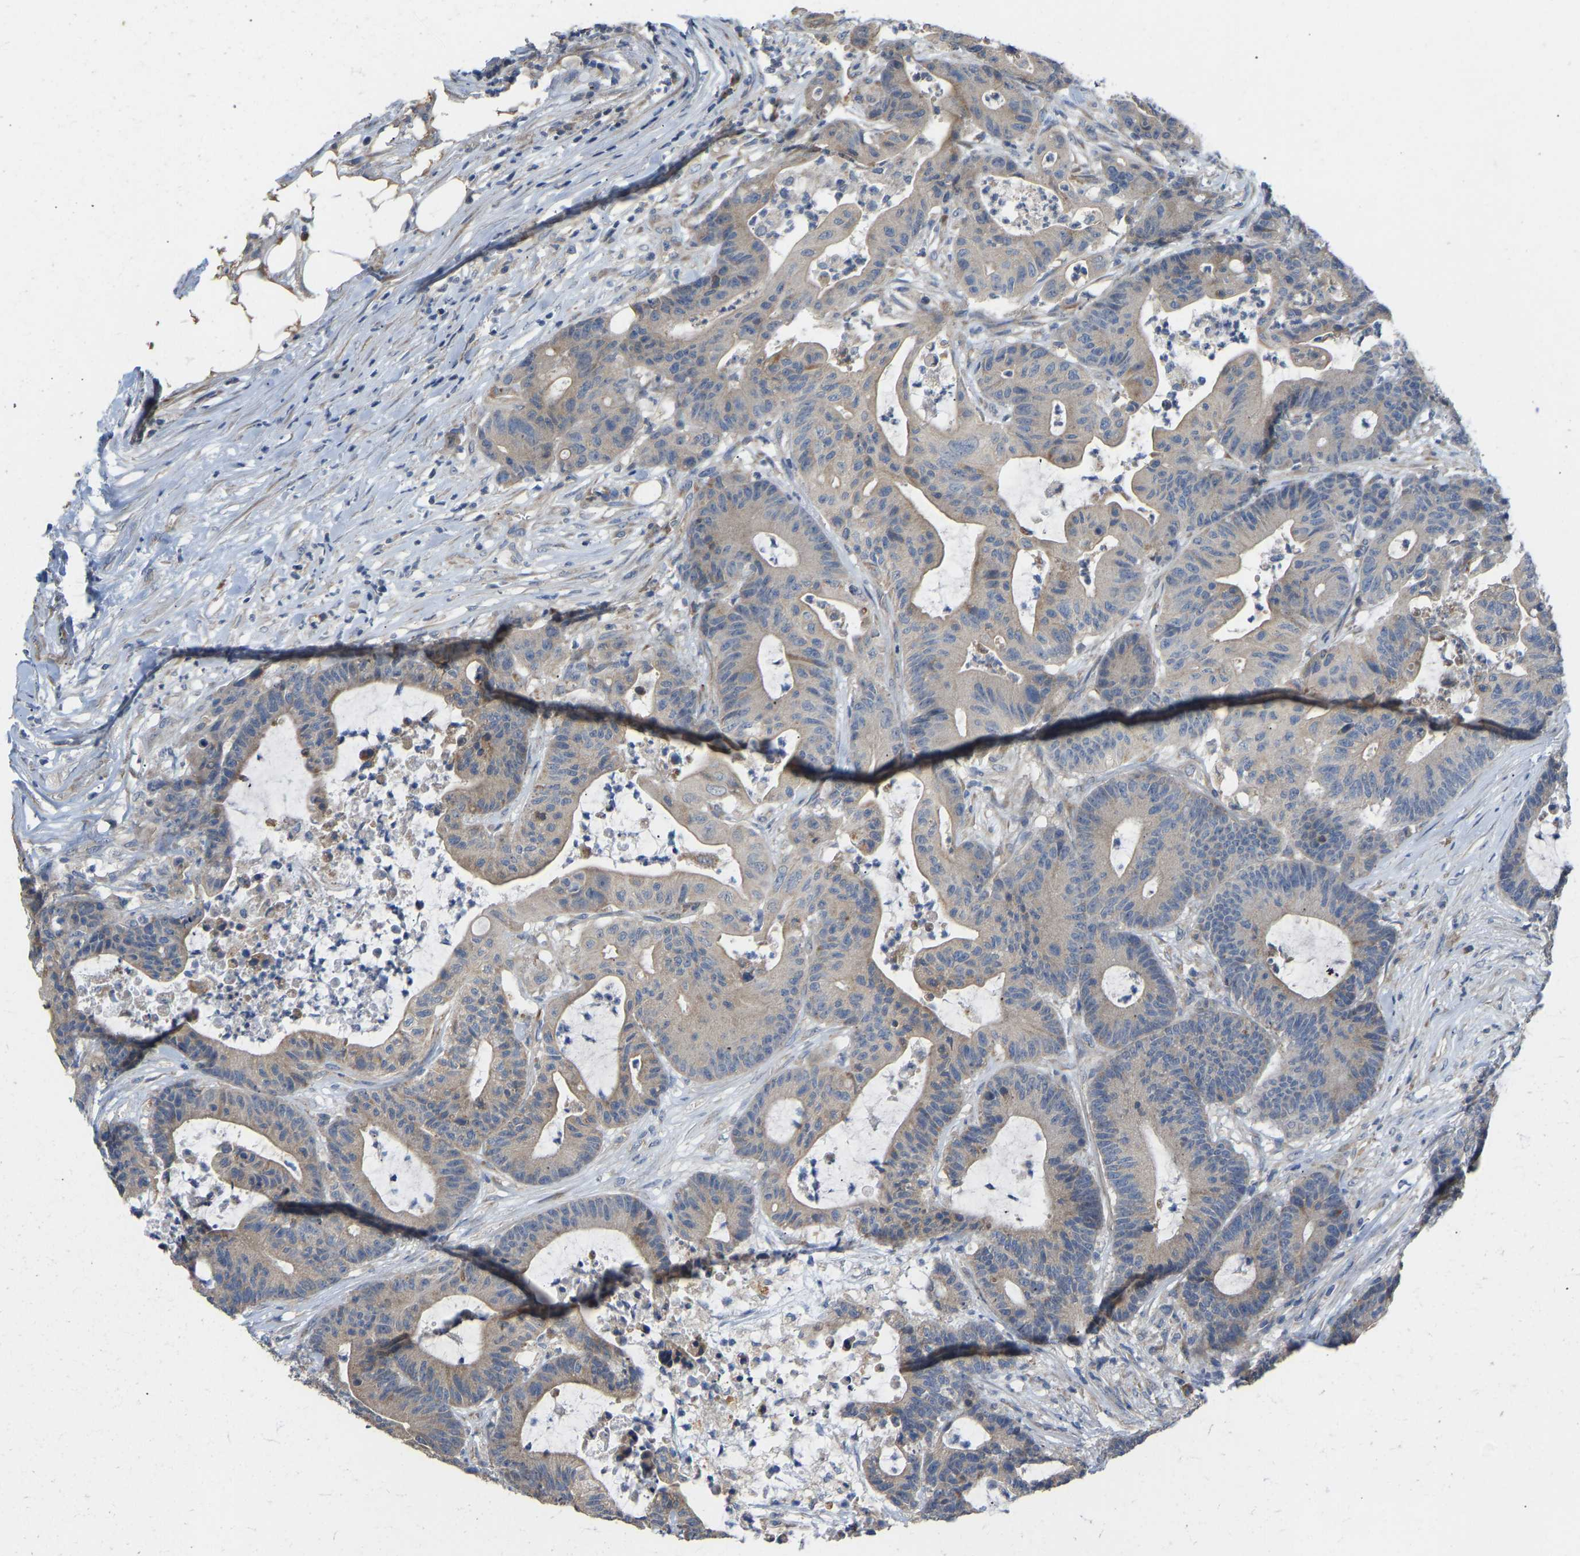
{"staining": {"intensity": "weak", "quantity": "<25%", "location": "cytoplasmic/membranous"}, "tissue": "colorectal cancer", "cell_type": "Tumor cells", "image_type": "cancer", "snomed": [{"axis": "morphology", "description": "Adenocarcinoma, NOS"}, {"axis": "topography", "description": "Colon"}], "caption": "This micrograph is of colorectal adenocarcinoma stained with immunohistochemistry to label a protein in brown with the nuclei are counter-stained blue. There is no expression in tumor cells.", "gene": "HACD2", "patient": {"sex": "female", "age": 84}}